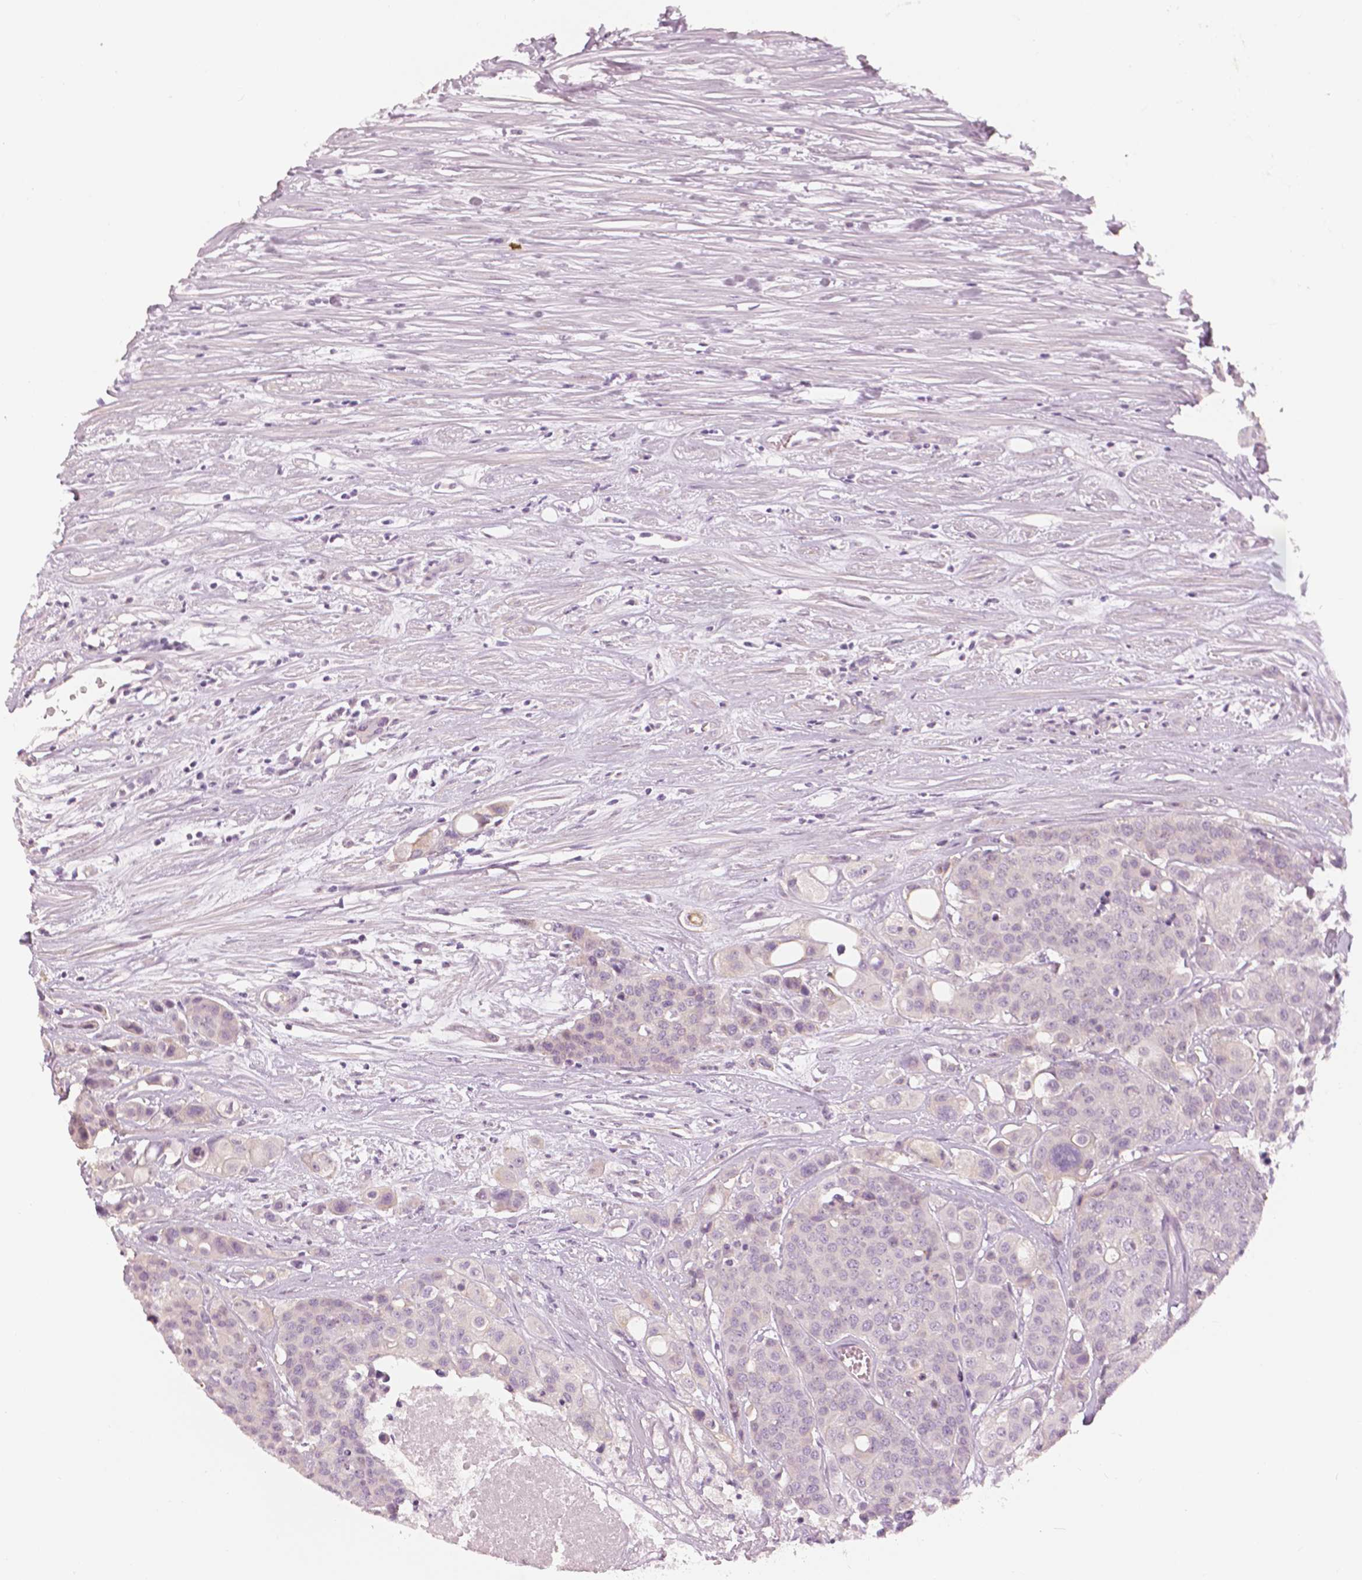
{"staining": {"intensity": "negative", "quantity": "none", "location": "none"}, "tissue": "carcinoid", "cell_type": "Tumor cells", "image_type": "cancer", "snomed": [{"axis": "morphology", "description": "Carcinoid, malignant, NOS"}, {"axis": "topography", "description": "Colon"}], "caption": "The photomicrograph reveals no staining of tumor cells in carcinoid (malignant). (DAB IHC visualized using brightfield microscopy, high magnification).", "gene": "SLC24A1", "patient": {"sex": "male", "age": 81}}